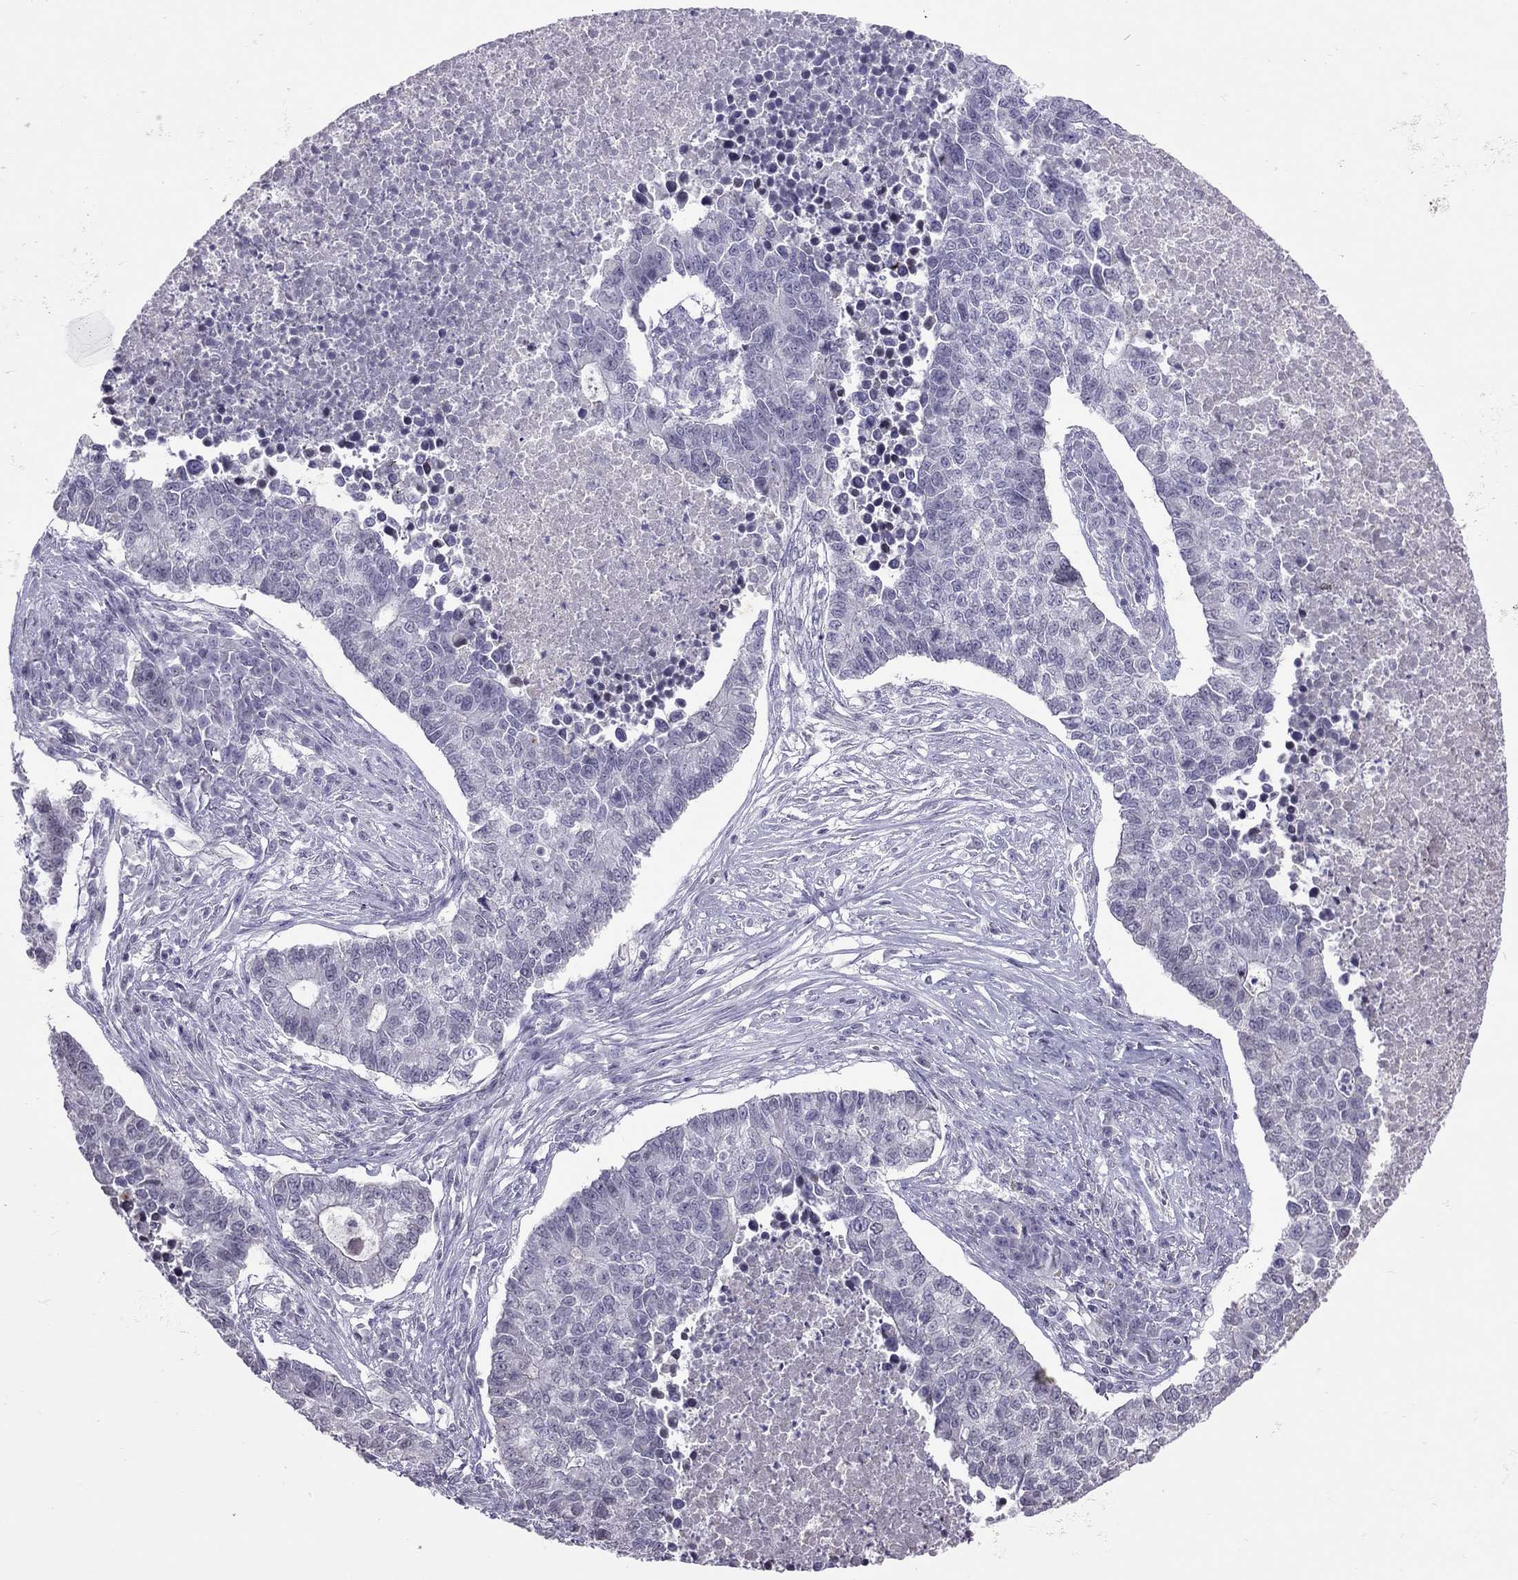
{"staining": {"intensity": "negative", "quantity": "none", "location": "none"}, "tissue": "lung cancer", "cell_type": "Tumor cells", "image_type": "cancer", "snomed": [{"axis": "morphology", "description": "Adenocarcinoma, NOS"}, {"axis": "topography", "description": "Lung"}], "caption": "A histopathology image of adenocarcinoma (lung) stained for a protein demonstrates no brown staining in tumor cells.", "gene": "JHY", "patient": {"sex": "male", "age": 57}}